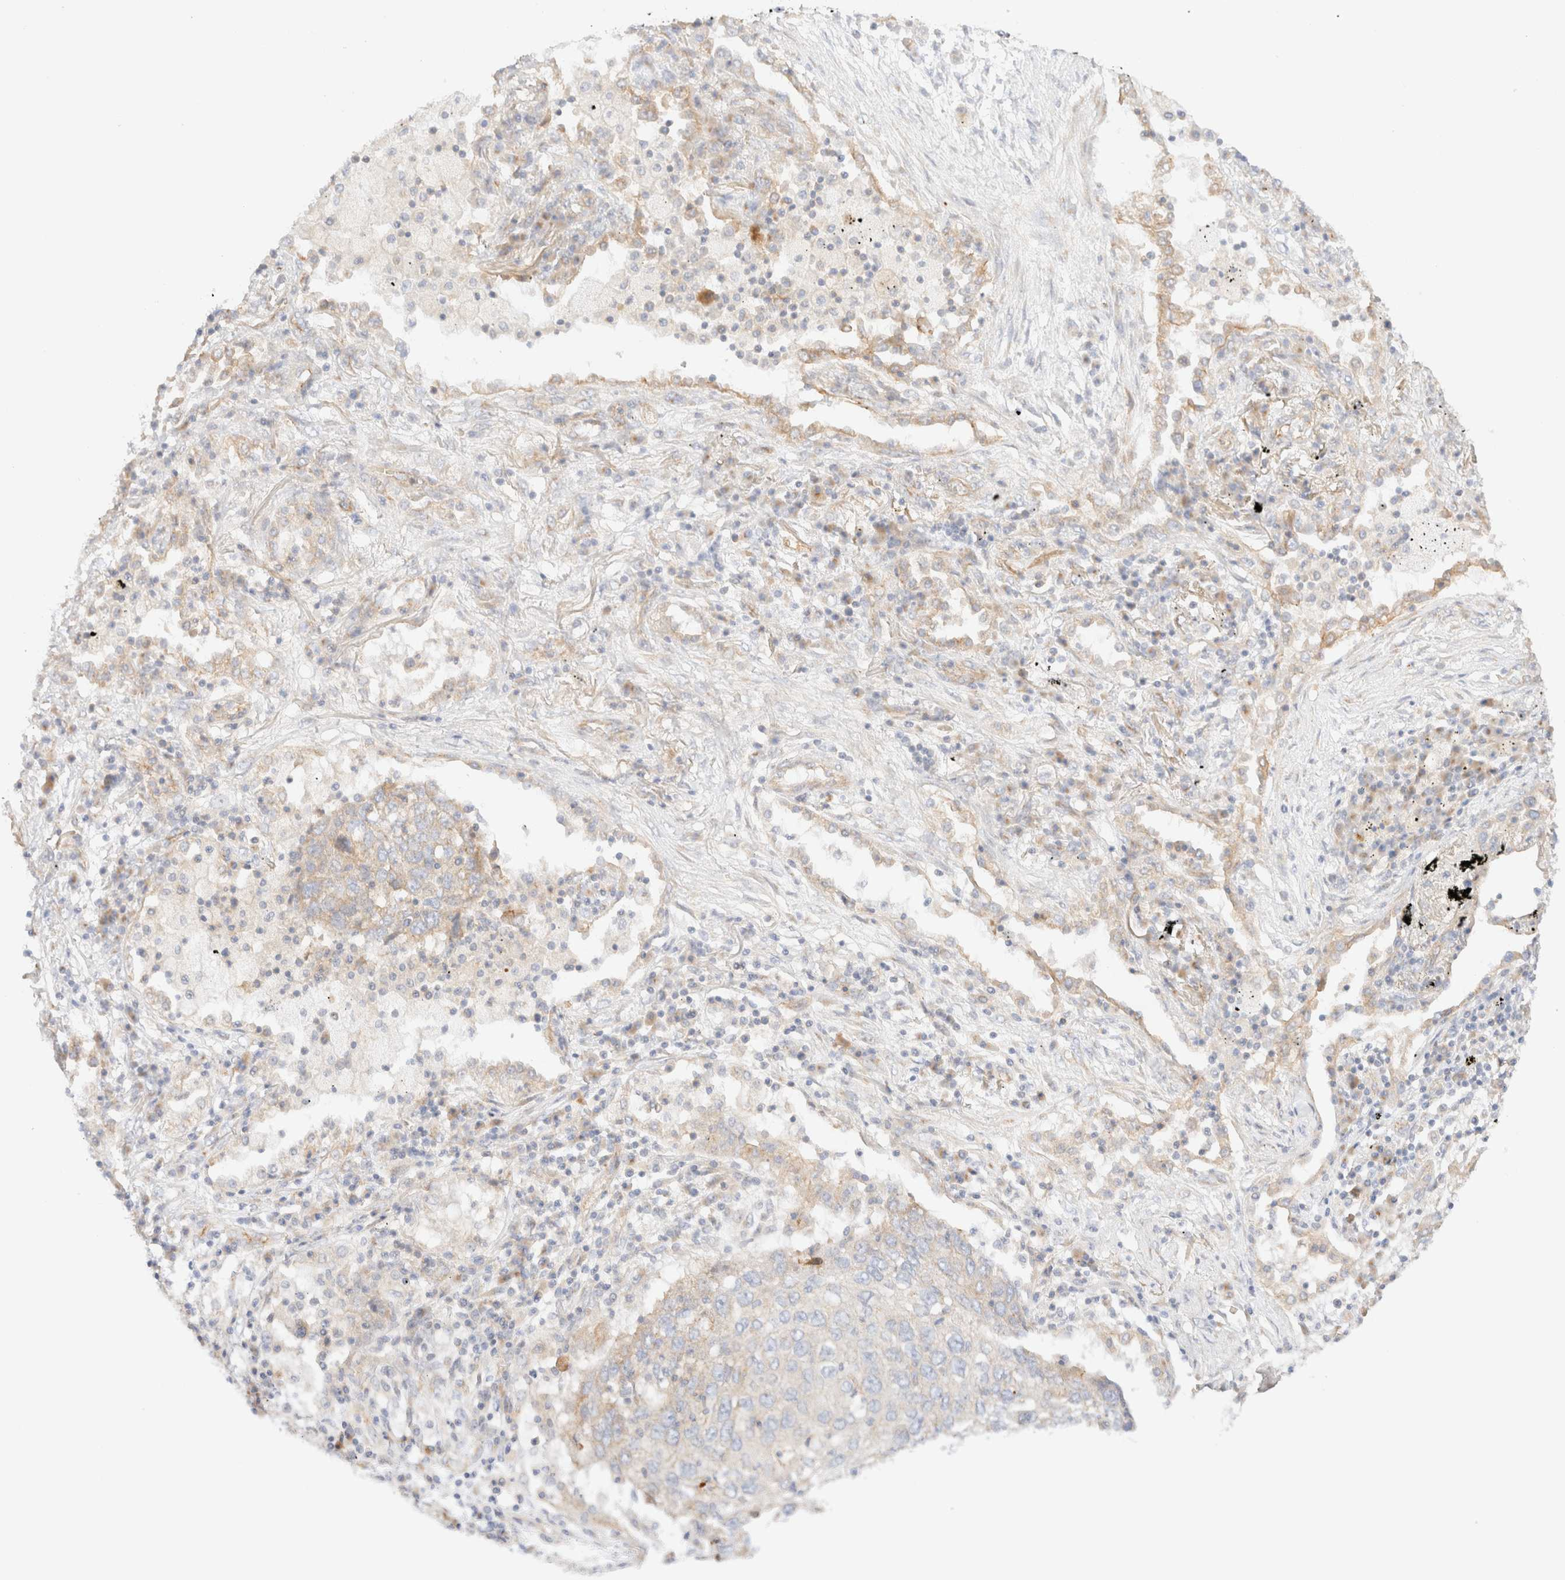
{"staining": {"intensity": "weak", "quantity": "<25%", "location": "cytoplasmic/membranous"}, "tissue": "lung cancer", "cell_type": "Tumor cells", "image_type": "cancer", "snomed": [{"axis": "morphology", "description": "Squamous cell carcinoma, NOS"}, {"axis": "topography", "description": "Lung"}], "caption": "The immunohistochemistry histopathology image has no significant positivity in tumor cells of lung squamous cell carcinoma tissue. (DAB immunohistochemistry (IHC) visualized using brightfield microscopy, high magnification).", "gene": "MYO10", "patient": {"sex": "female", "age": 63}}